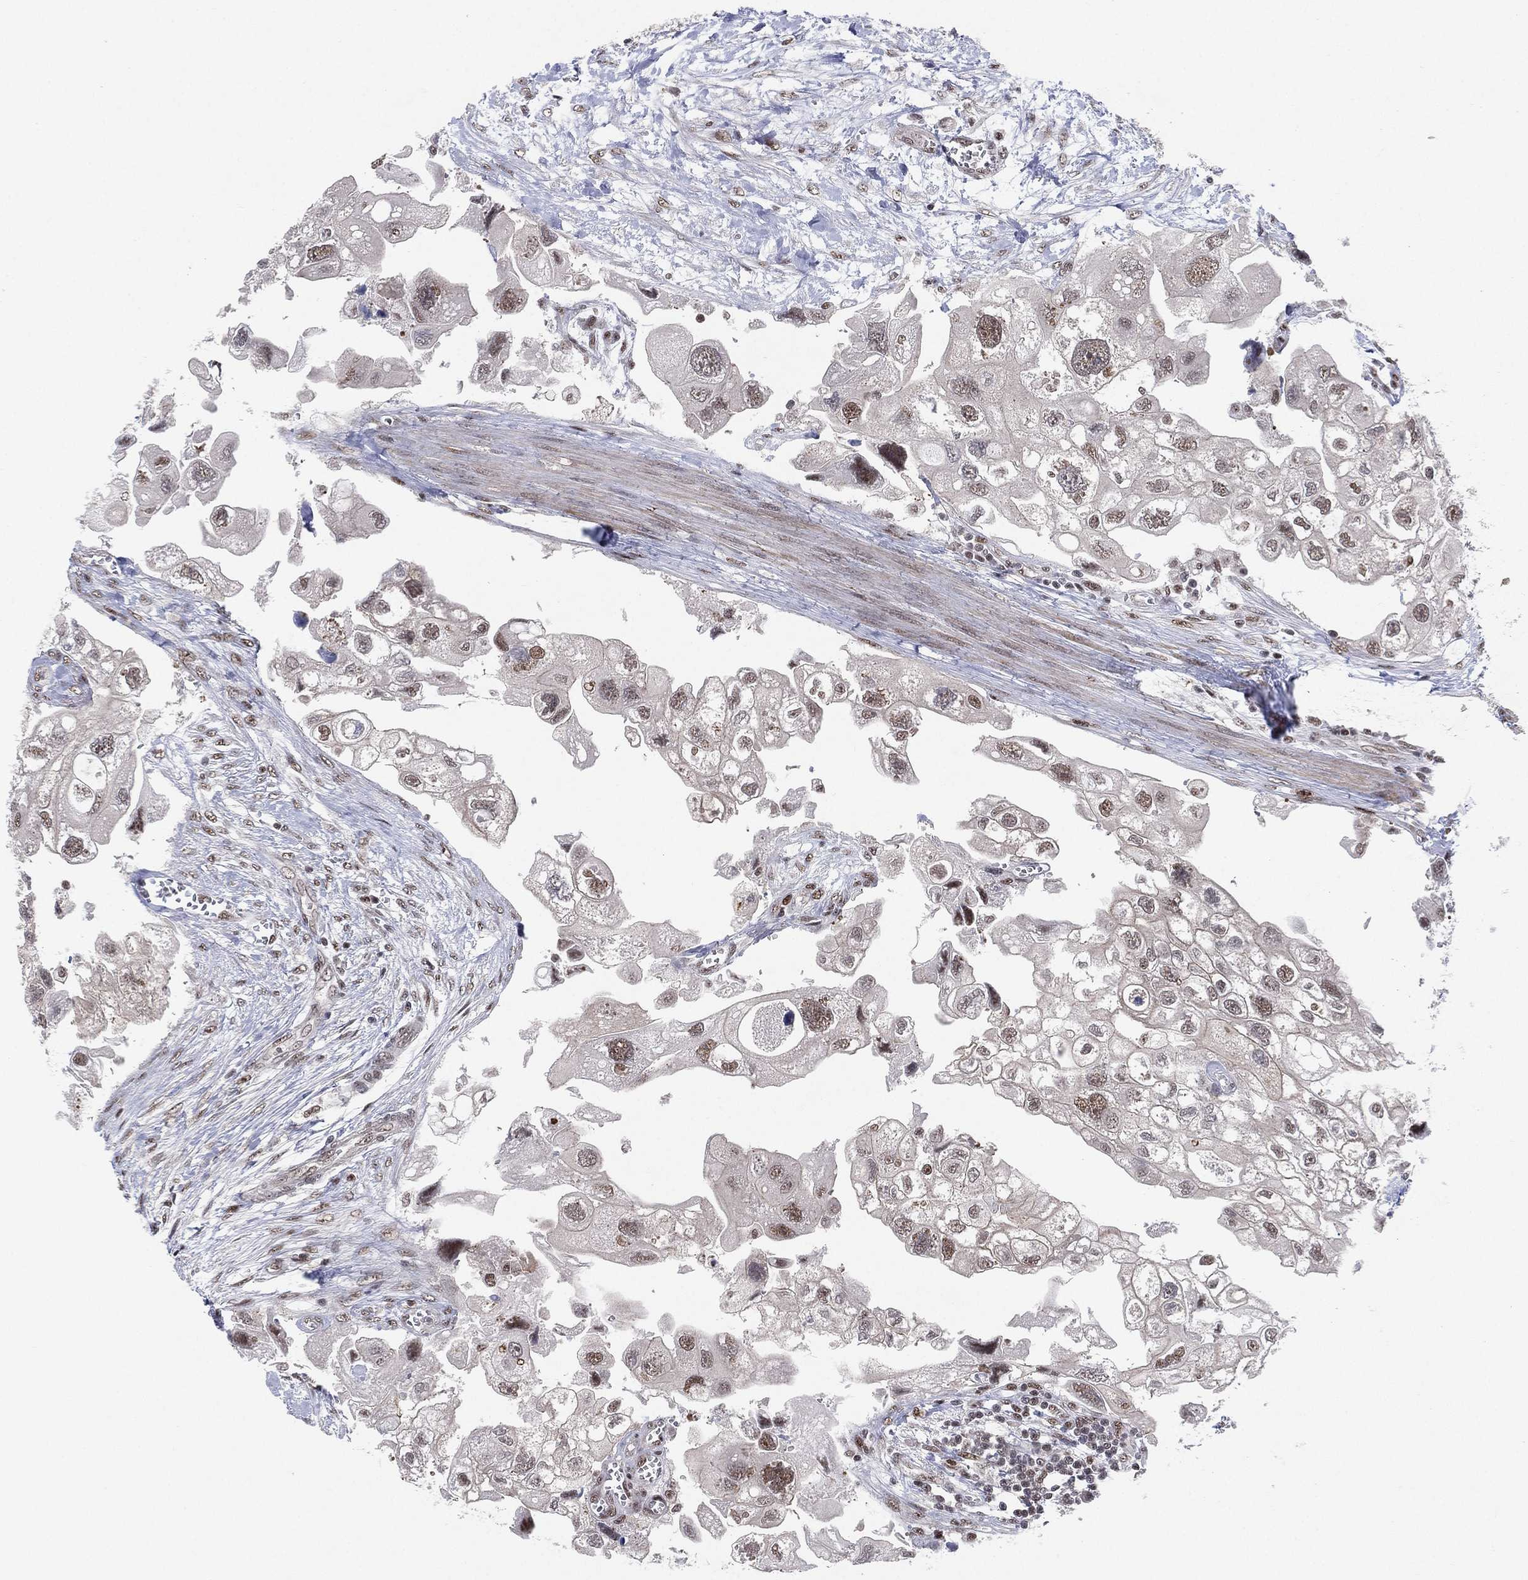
{"staining": {"intensity": "weak", "quantity": "<25%", "location": "nuclear"}, "tissue": "urothelial cancer", "cell_type": "Tumor cells", "image_type": "cancer", "snomed": [{"axis": "morphology", "description": "Urothelial carcinoma, High grade"}, {"axis": "topography", "description": "Urinary bladder"}], "caption": "A photomicrograph of urothelial cancer stained for a protein reveals no brown staining in tumor cells. (DAB (3,3'-diaminobenzidine) IHC visualized using brightfield microscopy, high magnification).", "gene": "DGCR8", "patient": {"sex": "male", "age": 59}}